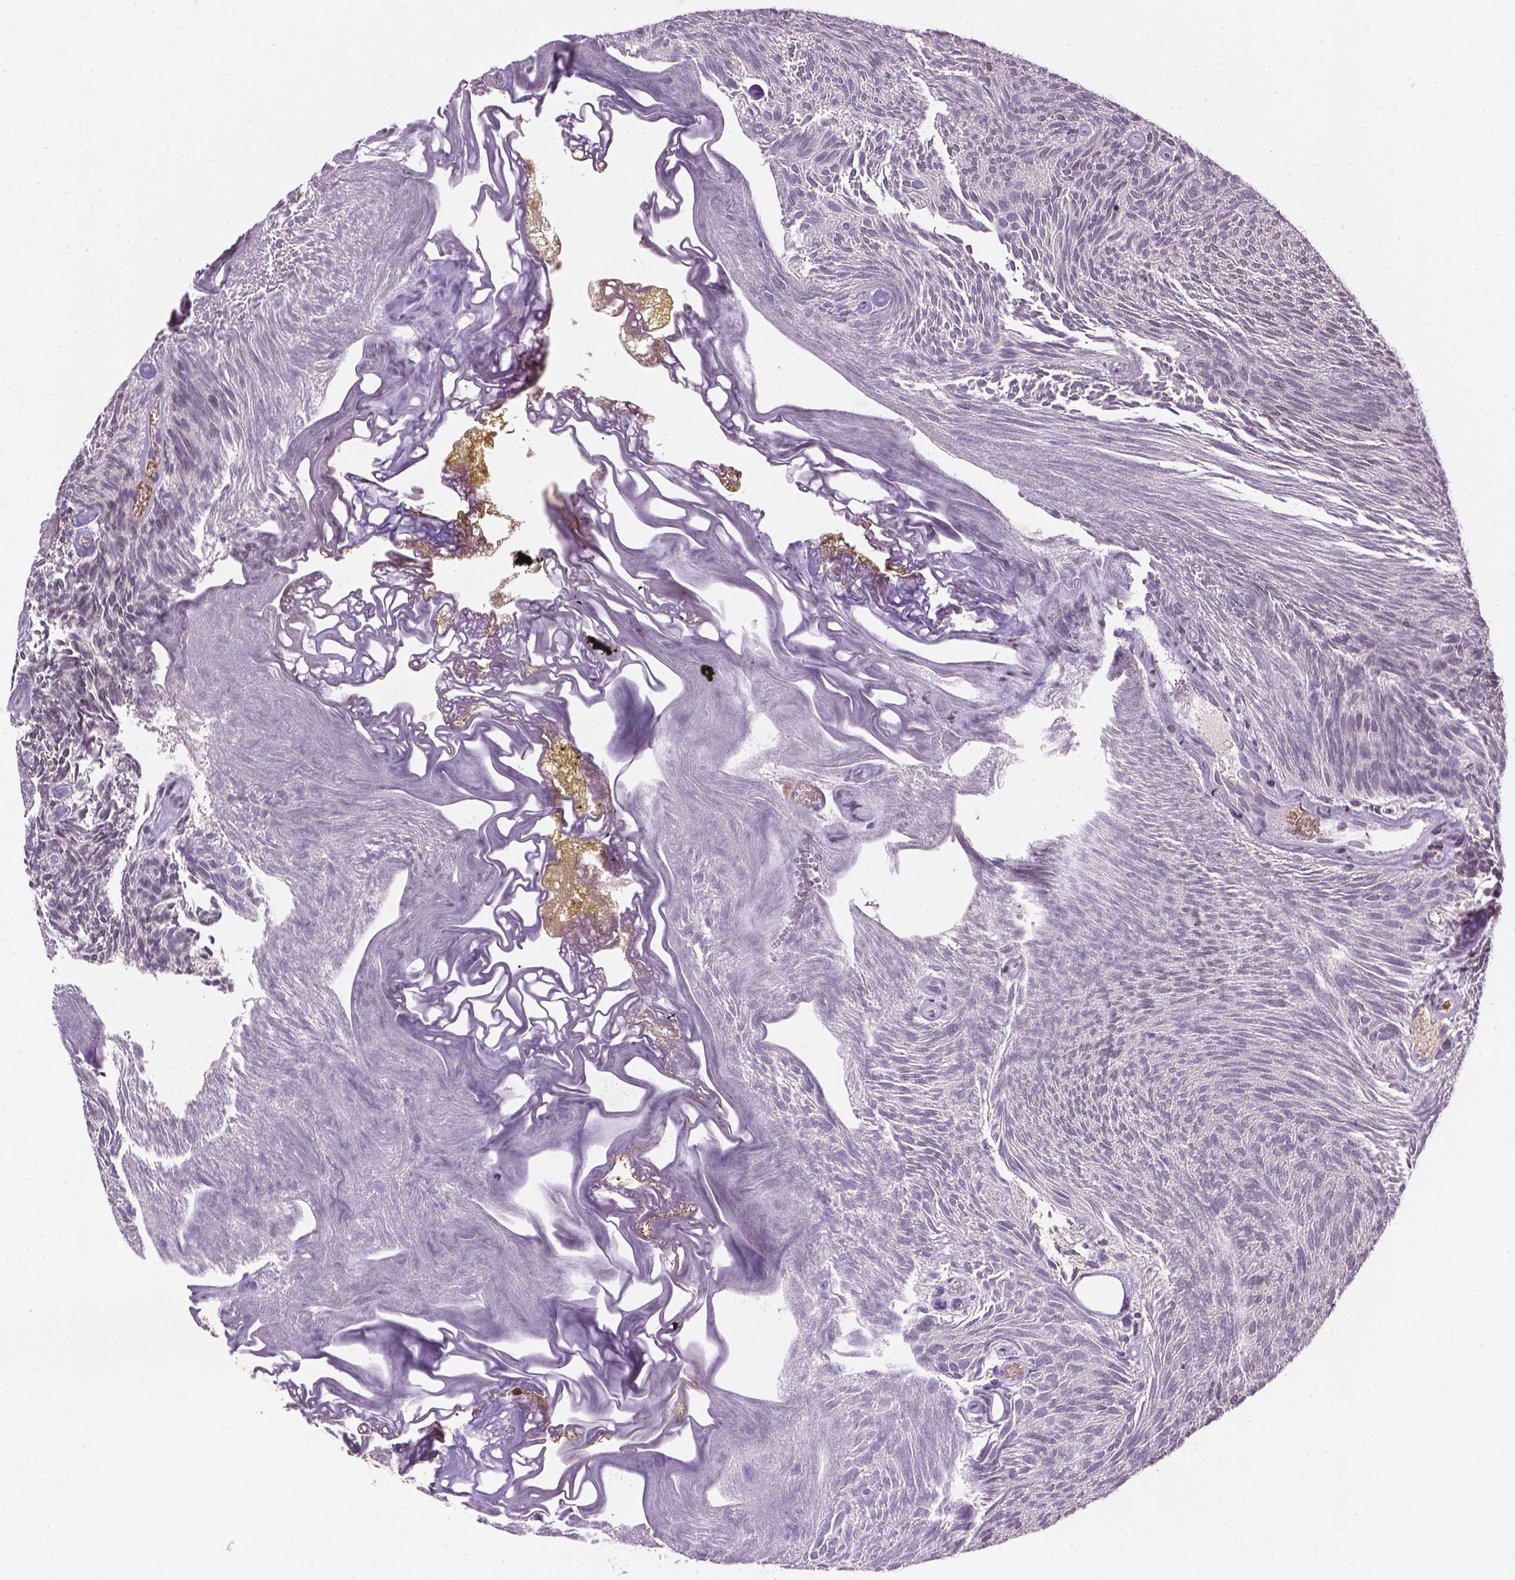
{"staining": {"intensity": "negative", "quantity": "none", "location": "none"}, "tissue": "urothelial cancer", "cell_type": "Tumor cells", "image_type": "cancer", "snomed": [{"axis": "morphology", "description": "Urothelial carcinoma, Low grade"}, {"axis": "topography", "description": "Urinary bladder"}], "caption": "Human low-grade urothelial carcinoma stained for a protein using IHC exhibits no staining in tumor cells.", "gene": "IRF6", "patient": {"sex": "male", "age": 77}}